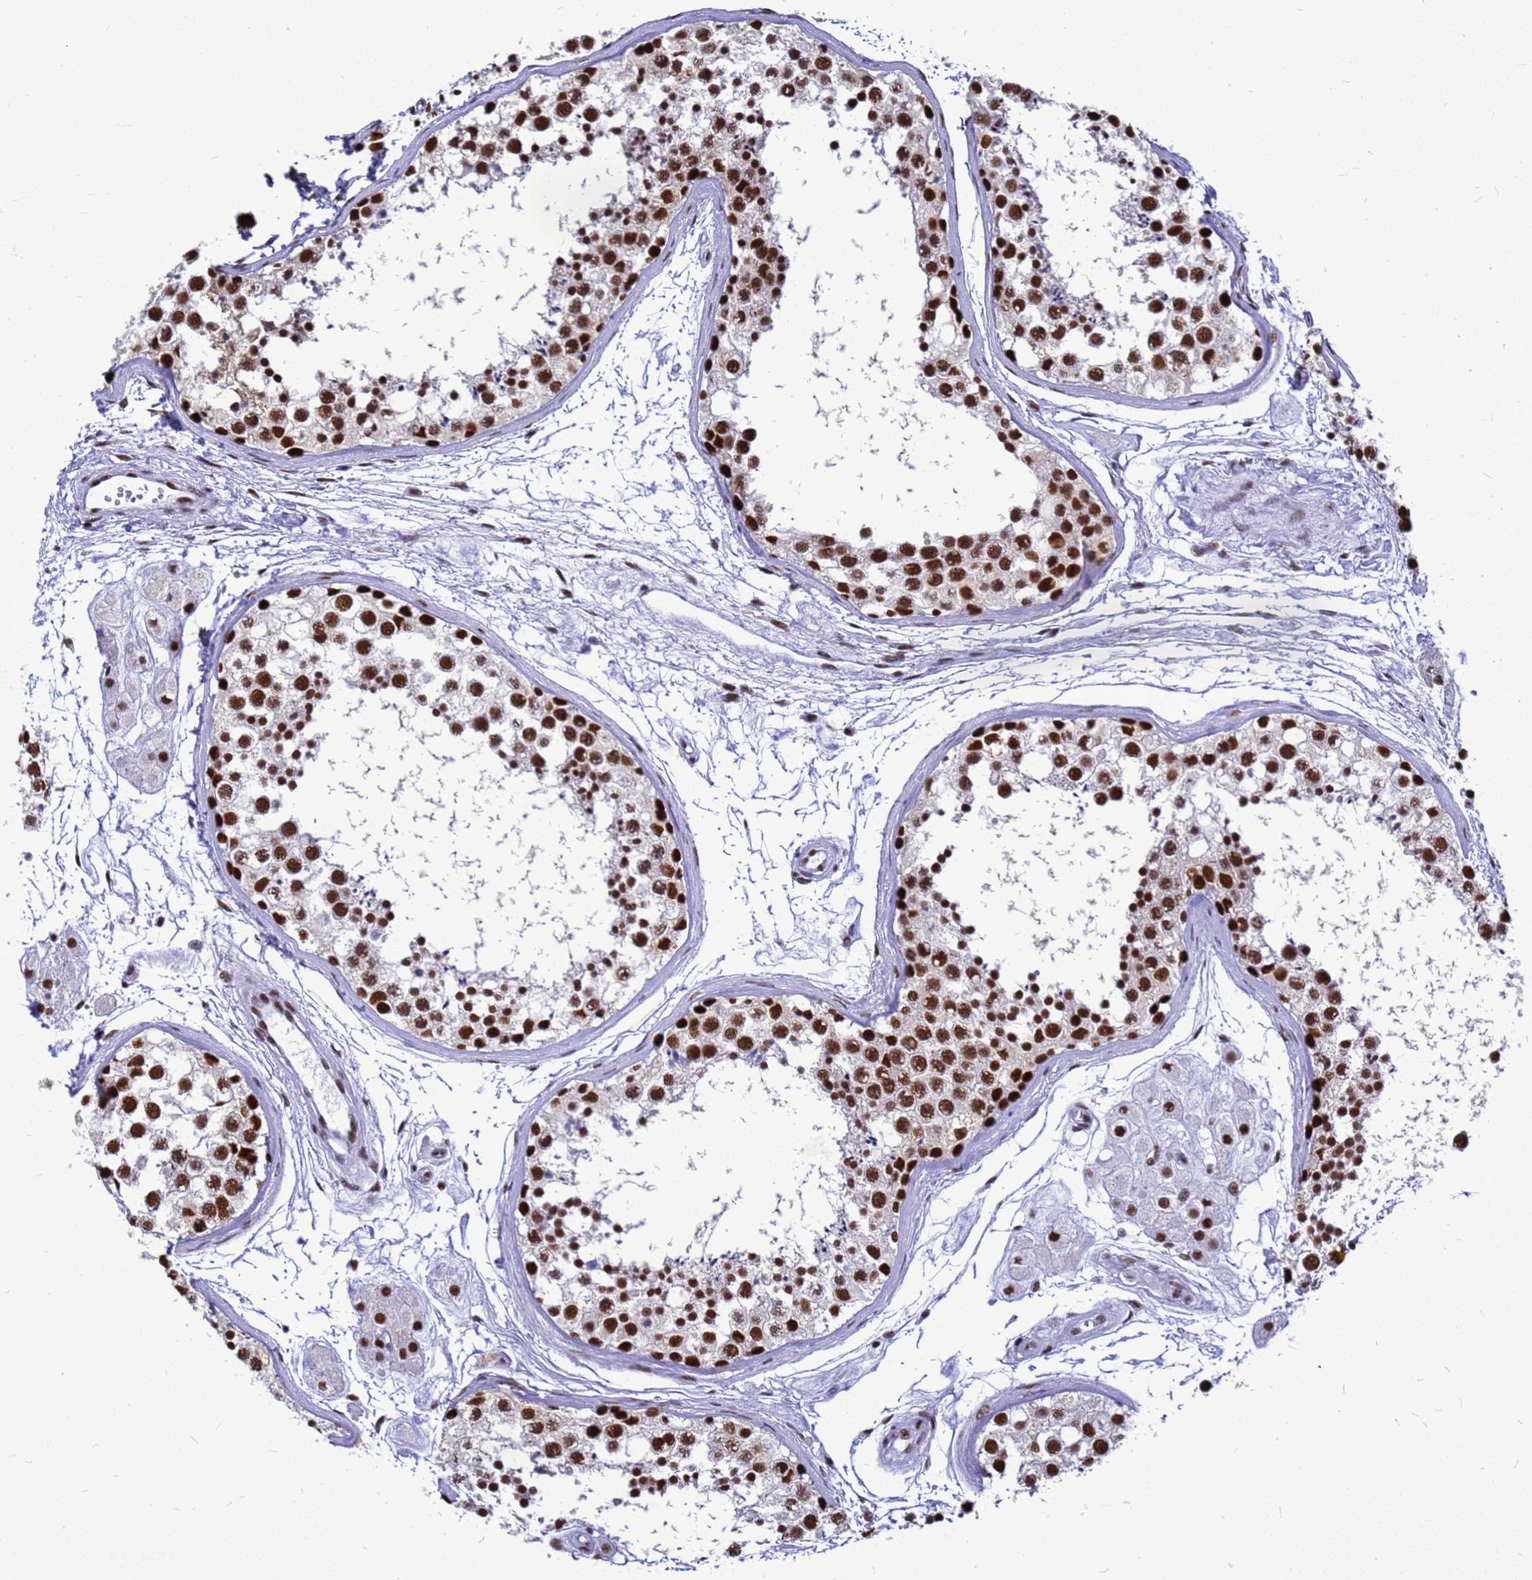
{"staining": {"intensity": "strong", "quantity": ">75%", "location": "nuclear"}, "tissue": "testis", "cell_type": "Cells in seminiferous ducts", "image_type": "normal", "snomed": [{"axis": "morphology", "description": "Normal tissue, NOS"}, {"axis": "topography", "description": "Testis"}], "caption": "Immunohistochemical staining of unremarkable testis reveals strong nuclear protein positivity in about >75% of cells in seminiferous ducts.", "gene": "SART3", "patient": {"sex": "male", "age": 56}}